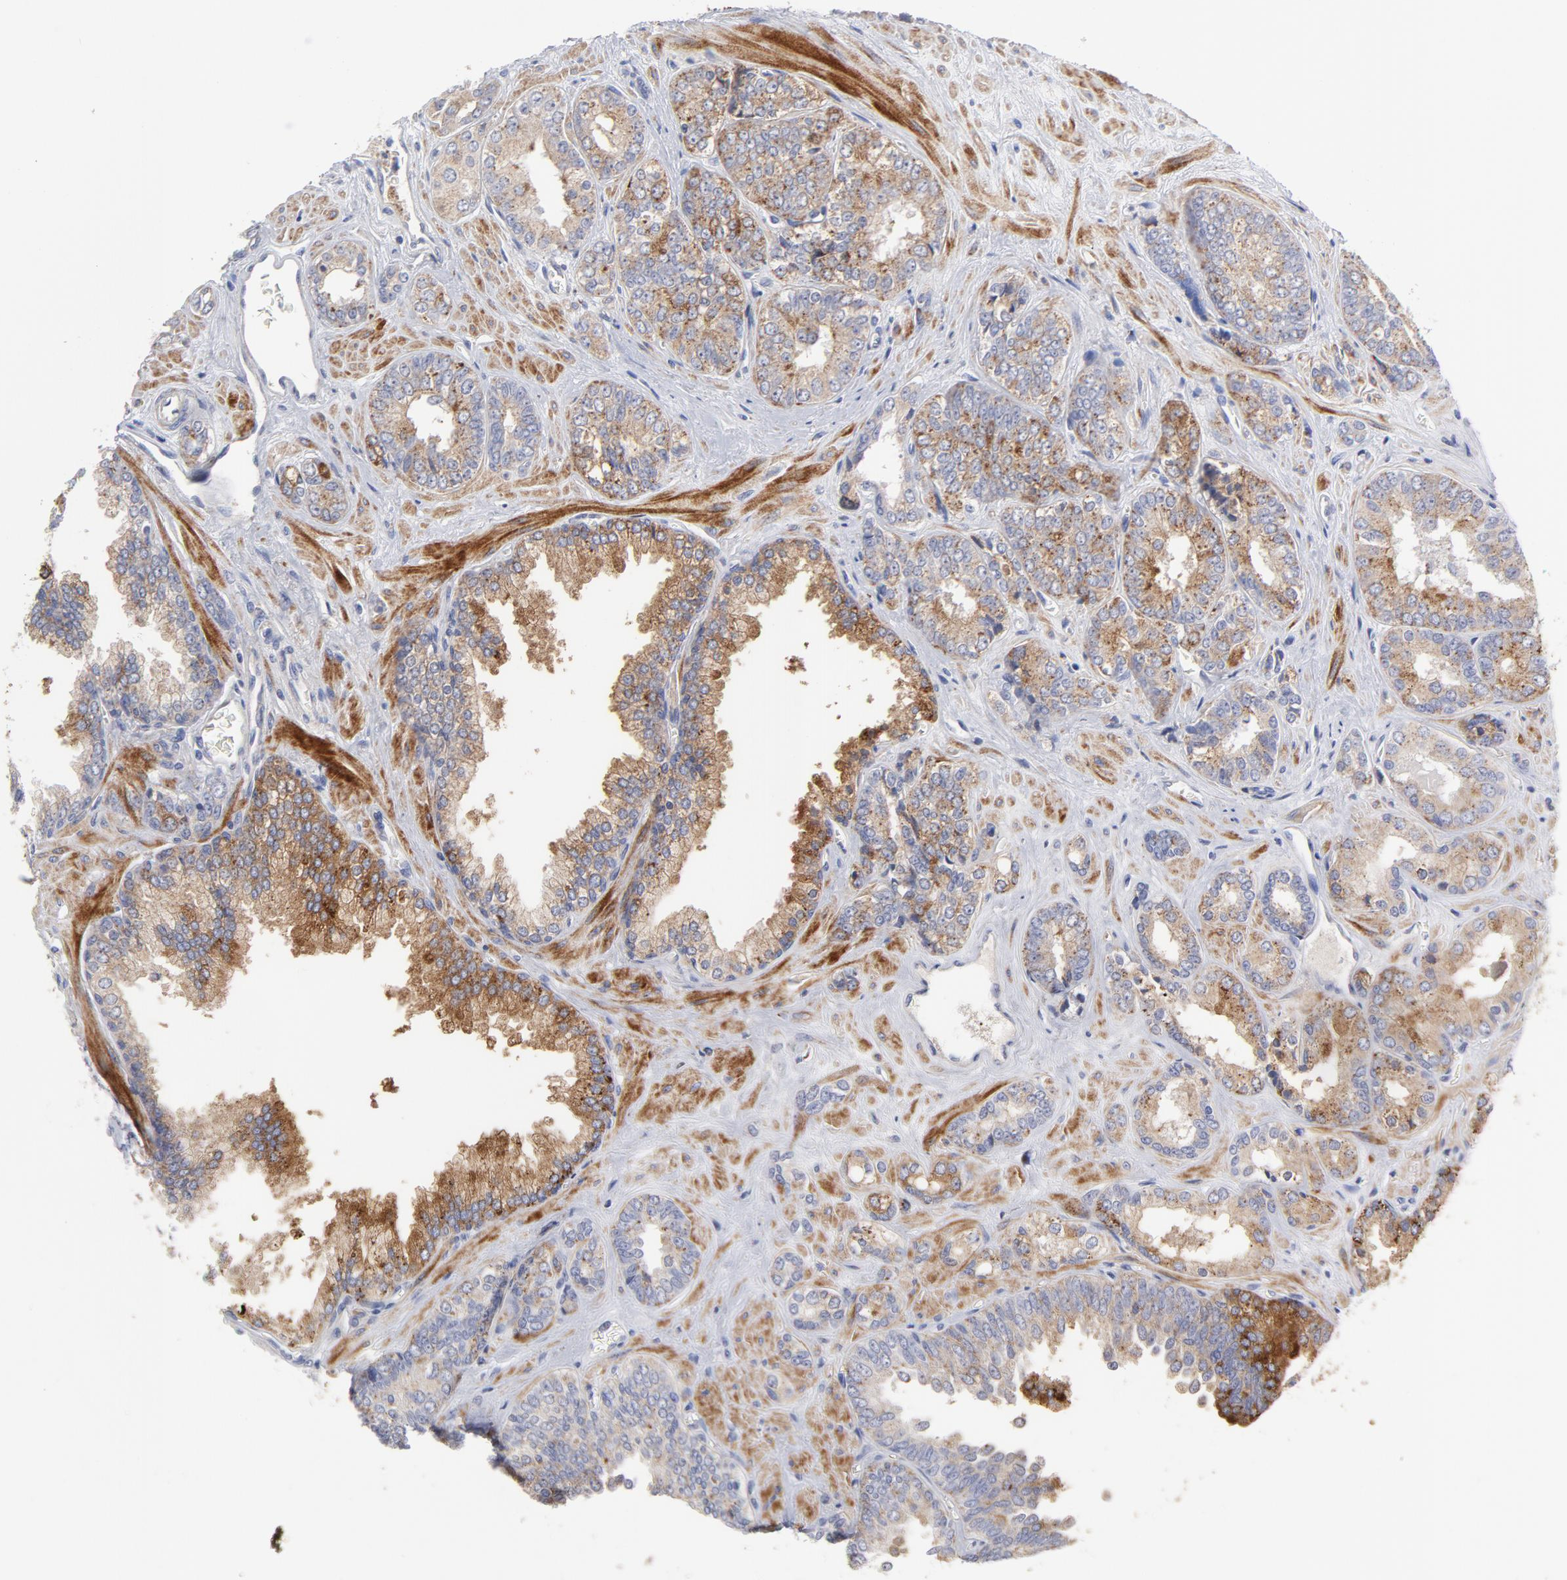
{"staining": {"intensity": "moderate", "quantity": "25%-75%", "location": "cytoplasmic/membranous"}, "tissue": "prostate cancer", "cell_type": "Tumor cells", "image_type": "cancer", "snomed": [{"axis": "morphology", "description": "Adenocarcinoma, High grade"}, {"axis": "topography", "description": "Prostate"}], "caption": "Human prostate adenocarcinoma (high-grade) stained for a protein (brown) exhibits moderate cytoplasmic/membranous positive positivity in approximately 25%-75% of tumor cells.", "gene": "RAPGEF3", "patient": {"sex": "male", "age": 67}}